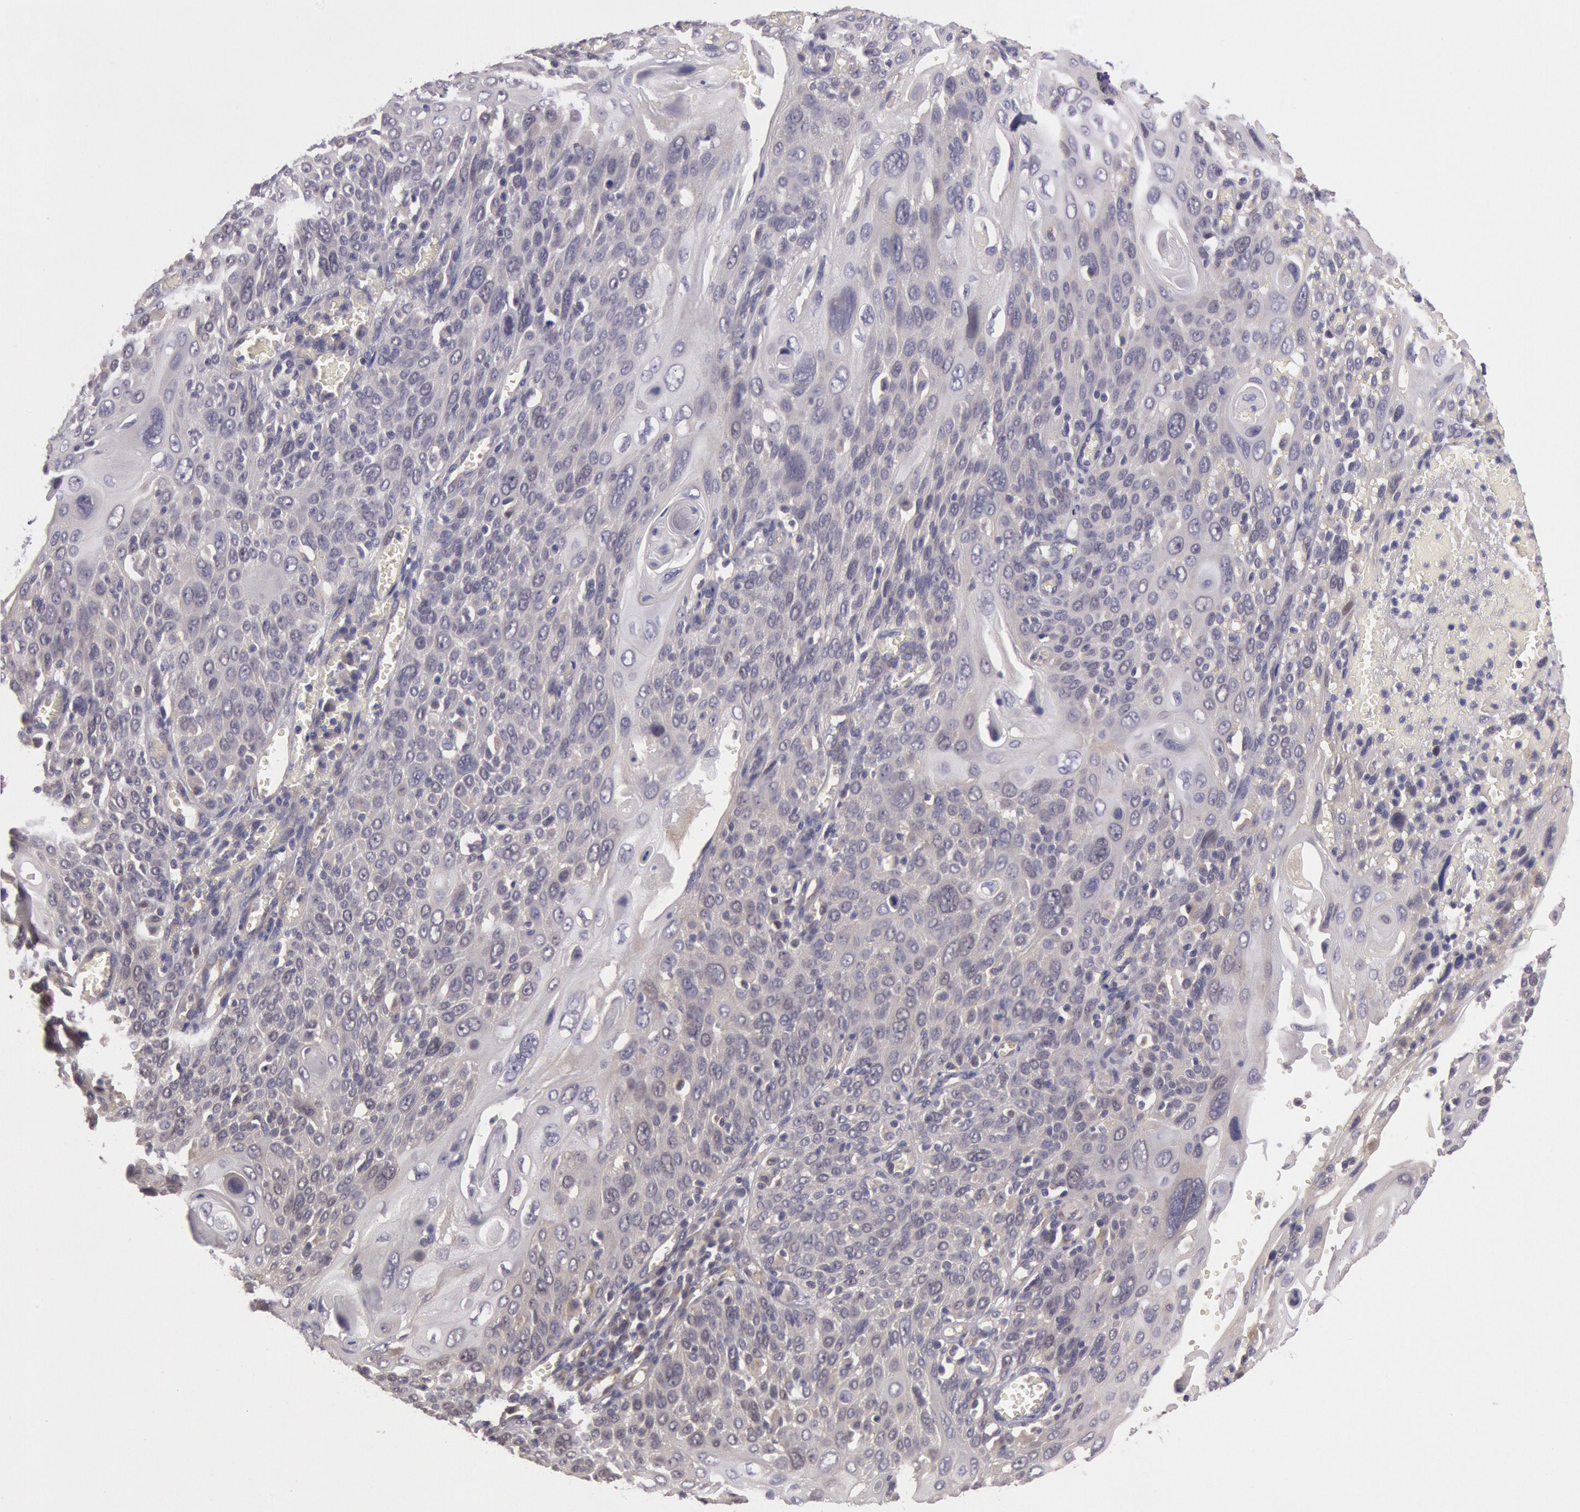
{"staining": {"intensity": "negative", "quantity": "none", "location": "none"}, "tissue": "cervical cancer", "cell_type": "Tumor cells", "image_type": "cancer", "snomed": [{"axis": "morphology", "description": "Squamous cell carcinoma, NOS"}, {"axis": "topography", "description": "Cervix"}], "caption": "An immunohistochemistry (IHC) micrograph of squamous cell carcinoma (cervical) is shown. There is no staining in tumor cells of squamous cell carcinoma (cervical).", "gene": "AMOTL1", "patient": {"sex": "female", "age": 54}}